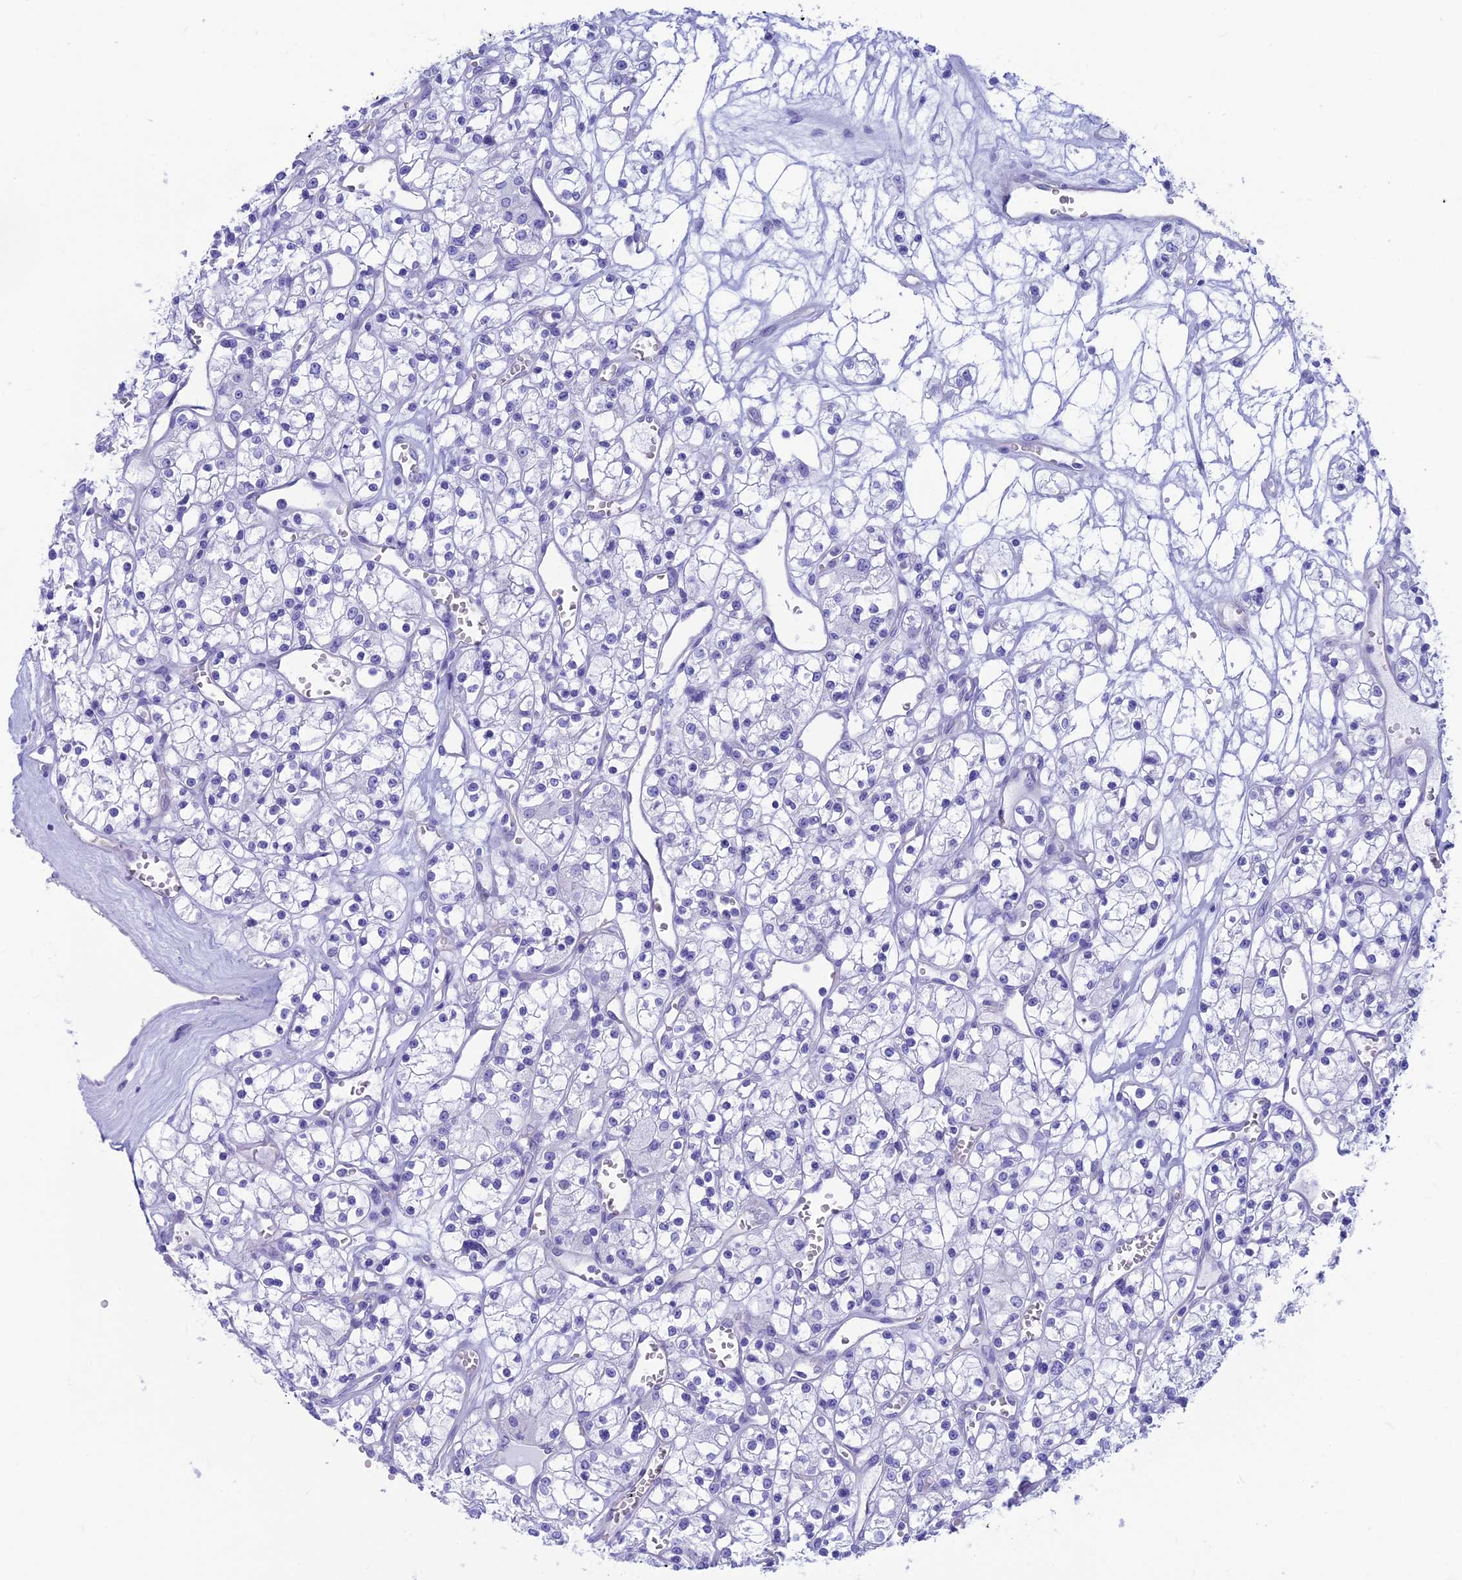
{"staining": {"intensity": "negative", "quantity": "none", "location": "none"}, "tissue": "renal cancer", "cell_type": "Tumor cells", "image_type": "cancer", "snomed": [{"axis": "morphology", "description": "Adenocarcinoma, NOS"}, {"axis": "topography", "description": "Kidney"}], "caption": "Tumor cells show no significant protein expression in renal cancer. (DAB (3,3'-diaminobenzidine) immunohistochemistry visualized using brightfield microscopy, high magnification).", "gene": "GNGT2", "patient": {"sex": "female", "age": 59}}